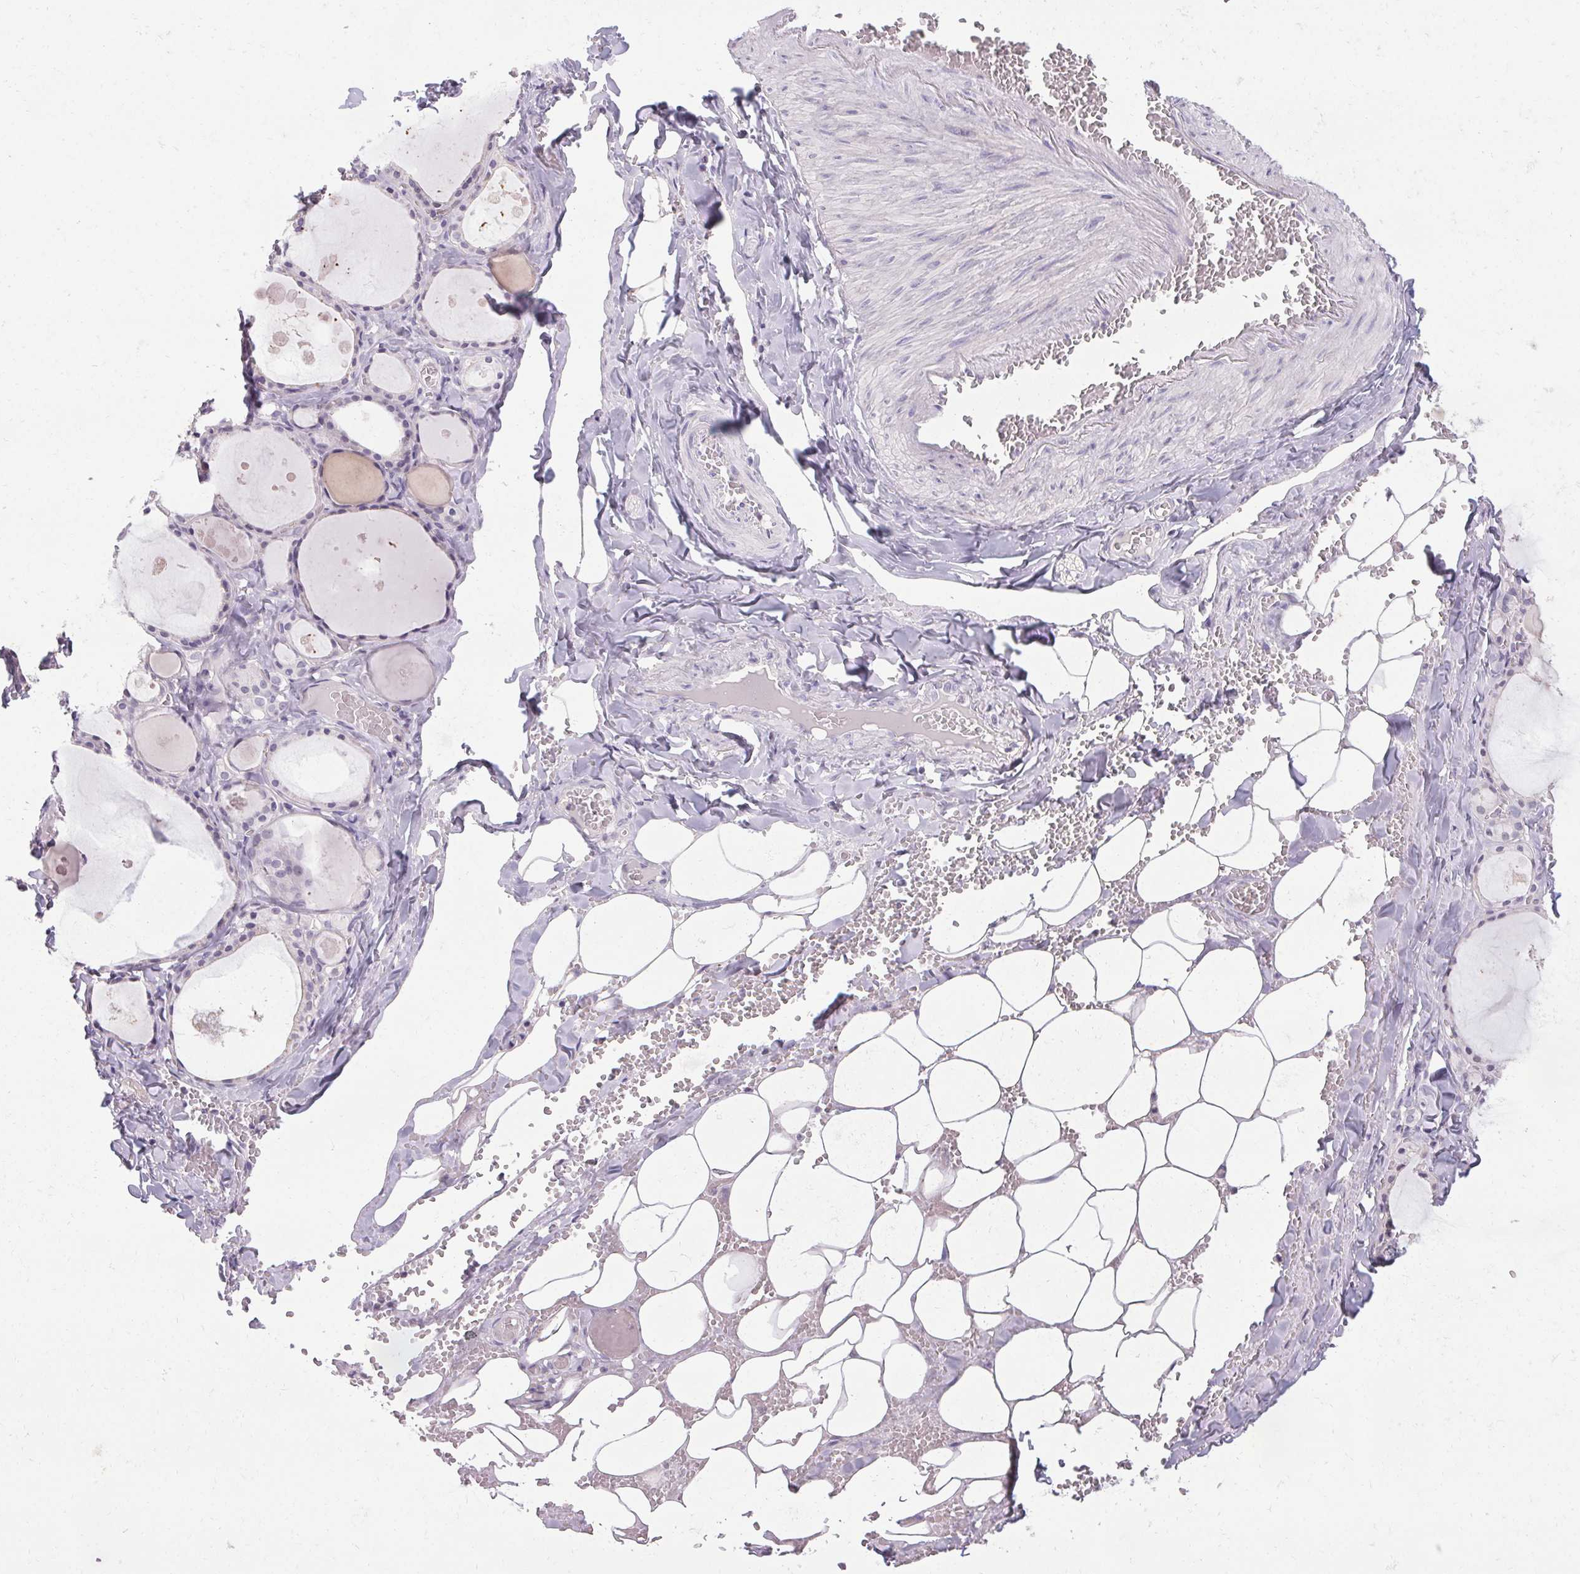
{"staining": {"intensity": "negative", "quantity": "none", "location": "none"}, "tissue": "thyroid gland", "cell_type": "Glandular cells", "image_type": "normal", "snomed": [{"axis": "morphology", "description": "Normal tissue, NOS"}, {"axis": "topography", "description": "Thyroid gland"}], "caption": "There is no significant staining in glandular cells of thyroid gland. The staining is performed using DAB (3,3'-diaminobenzidine) brown chromogen with nuclei counter-stained in using hematoxylin.", "gene": "PMEL", "patient": {"sex": "male", "age": 56}}